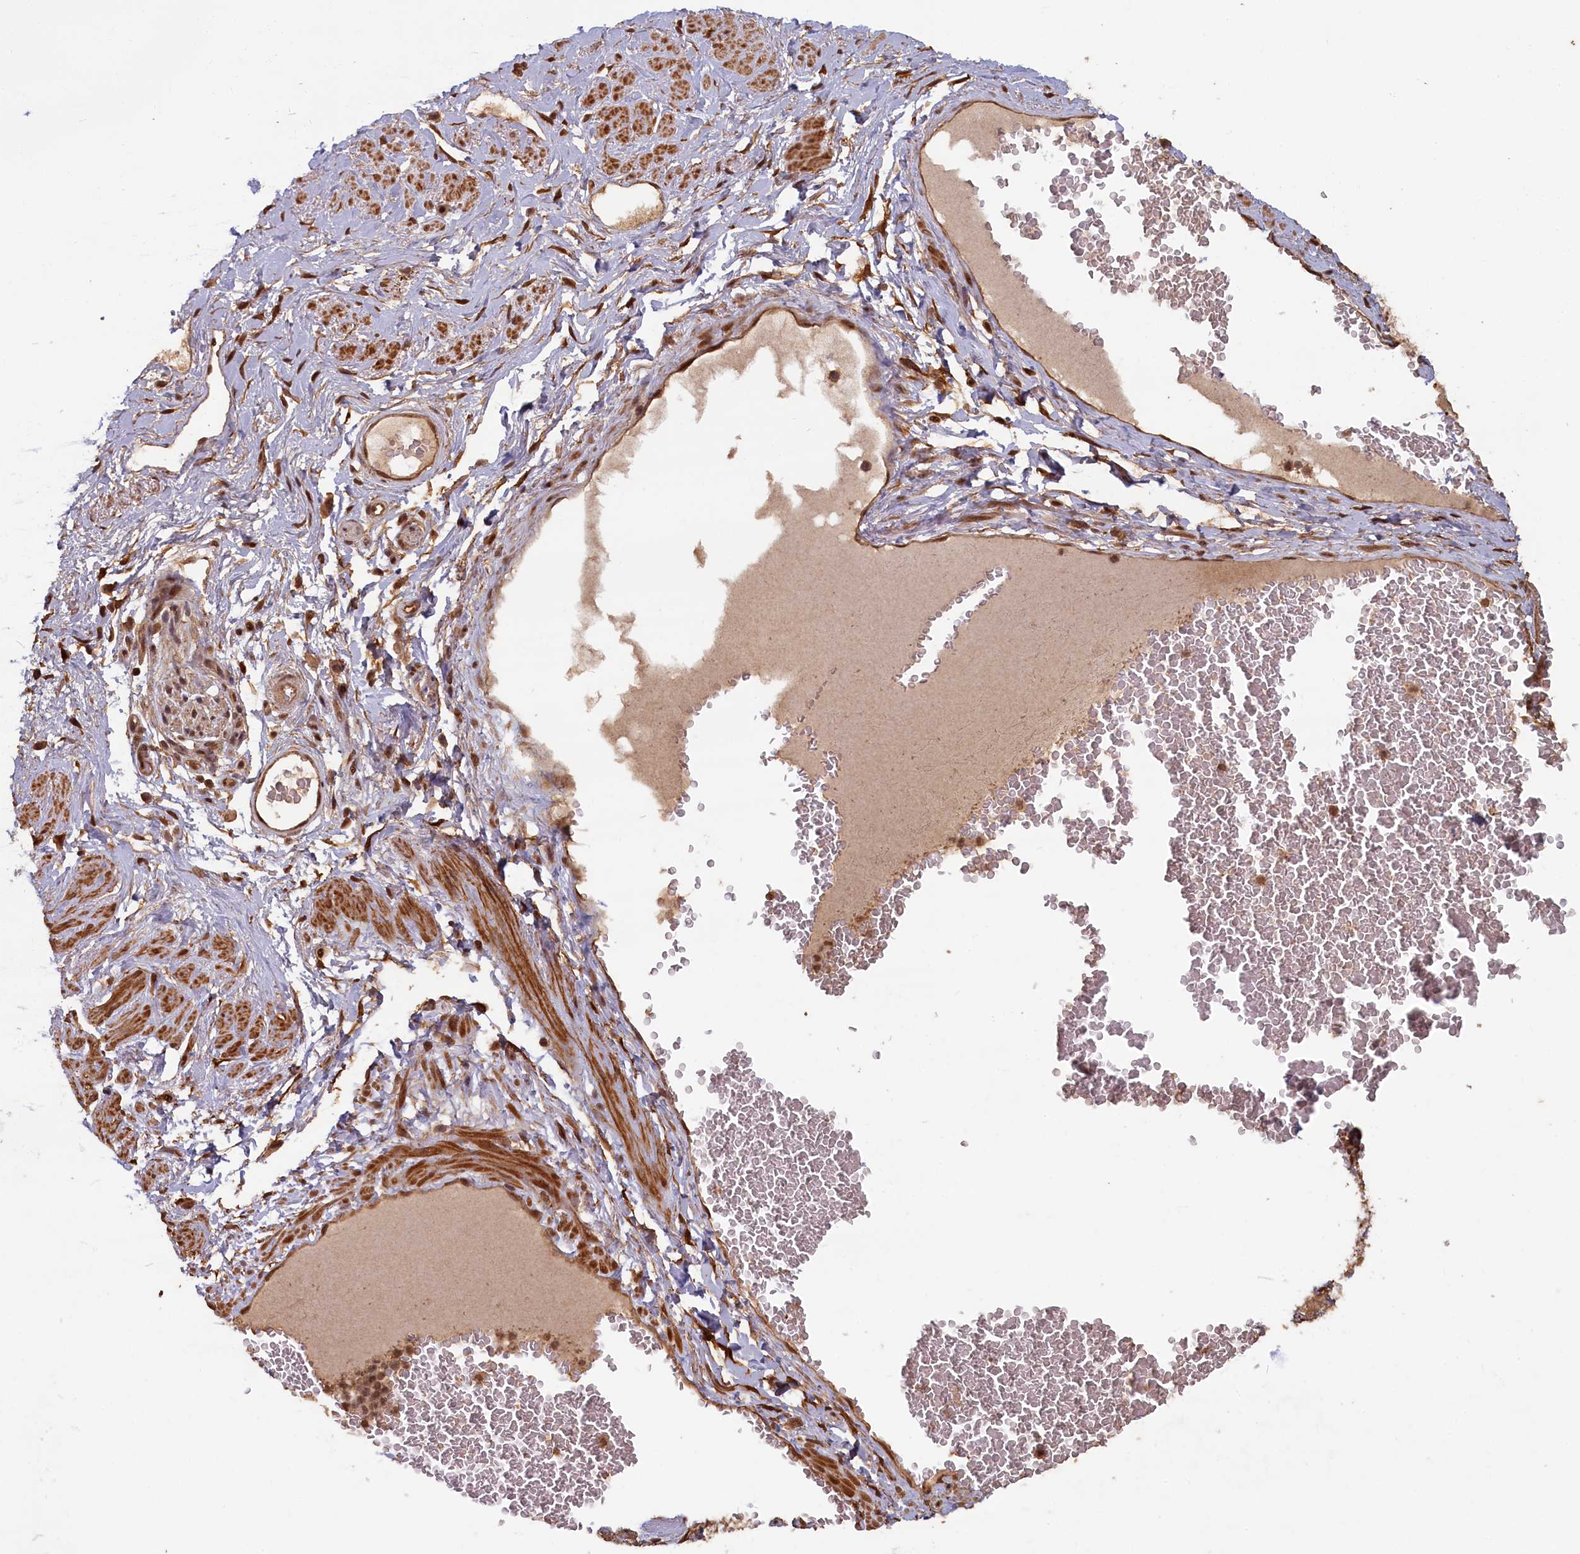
{"staining": {"intensity": "moderate", "quantity": ">75%", "location": "cytoplasmic/membranous,nuclear"}, "tissue": "soft tissue", "cell_type": "Fibroblasts", "image_type": "normal", "snomed": [{"axis": "morphology", "description": "Normal tissue, NOS"}, {"axis": "morphology", "description": "Adenocarcinoma, NOS"}, {"axis": "topography", "description": "Rectum"}, {"axis": "topography", "description": "Vagina"}, {"axis": "topography", "description": "Peripheral nerve tissue"}], "caption": "The immunohistochemical stain highlights moderate cytoplasmic/membranous,nuclear expression in fibroblasts of unremarkable soft tissue. Nuclei are stained in blue.", "gene": "HIF3A", "patient": {"sex": "female", "age": 71}}